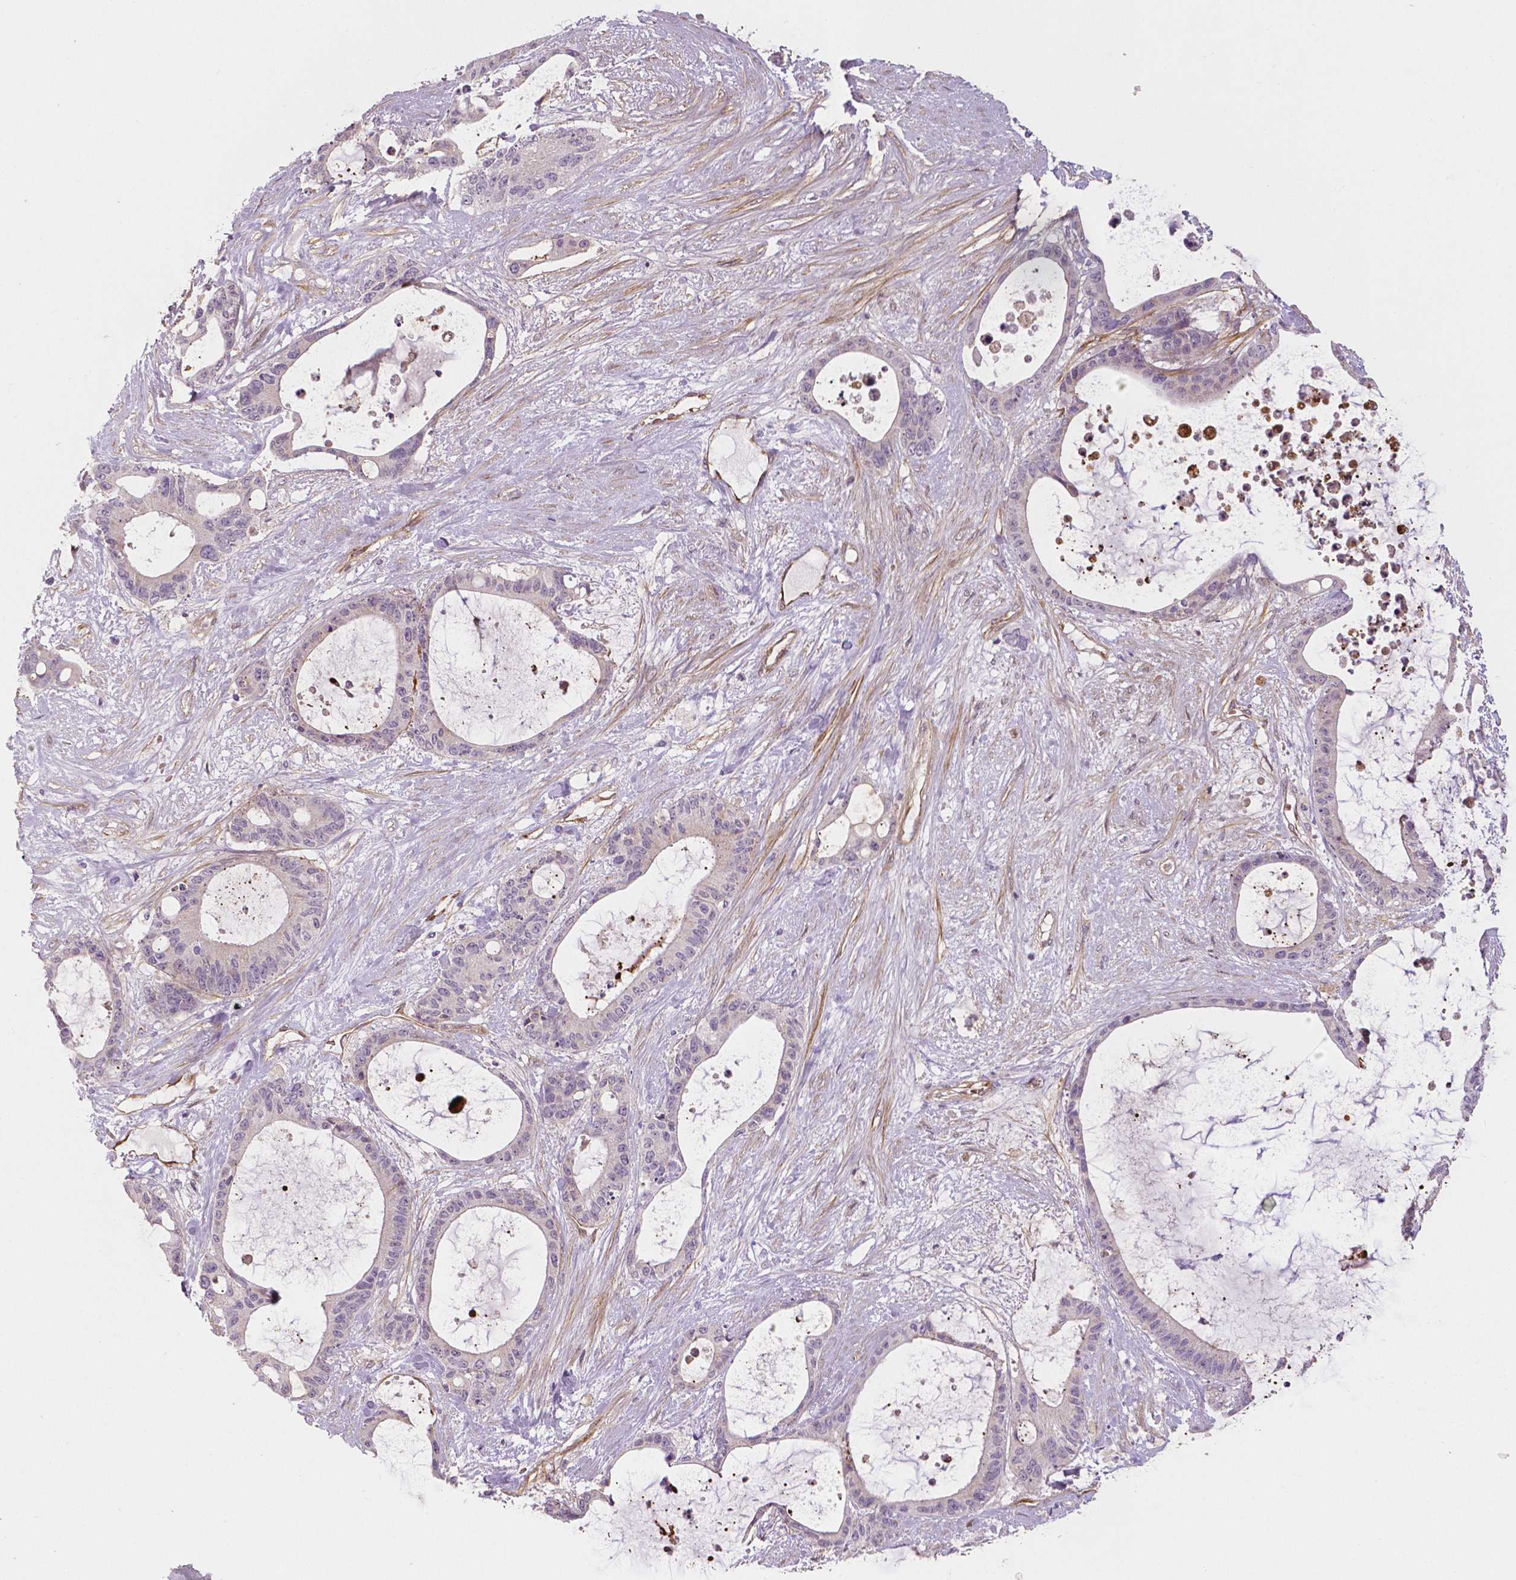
{"staining": {"intensity": "weak", "quantity": "<25%", "location": "cytoplasmic/membranous"}, "tissue": "liver cancer", "cell_type": "Tumor cells", "image_type": "cancer", "snomed": [{"axis": "morphology", "description": "Normal tissue, NOS"}, {"axis": "morphology", "description": "Cholangiocarcinoma"}, {"axis": "topography", "description": "Liver"}, {"axis": "topography", "description": "Peripheral nerve tissue"}], "caption": "Human liver cholangiocarcinoma stained for a protein using immunohistochemistry demonstrates no positivity in tumor cells.", "gene": "FLT1", "patient": {"sex": "female", "age": 73}}